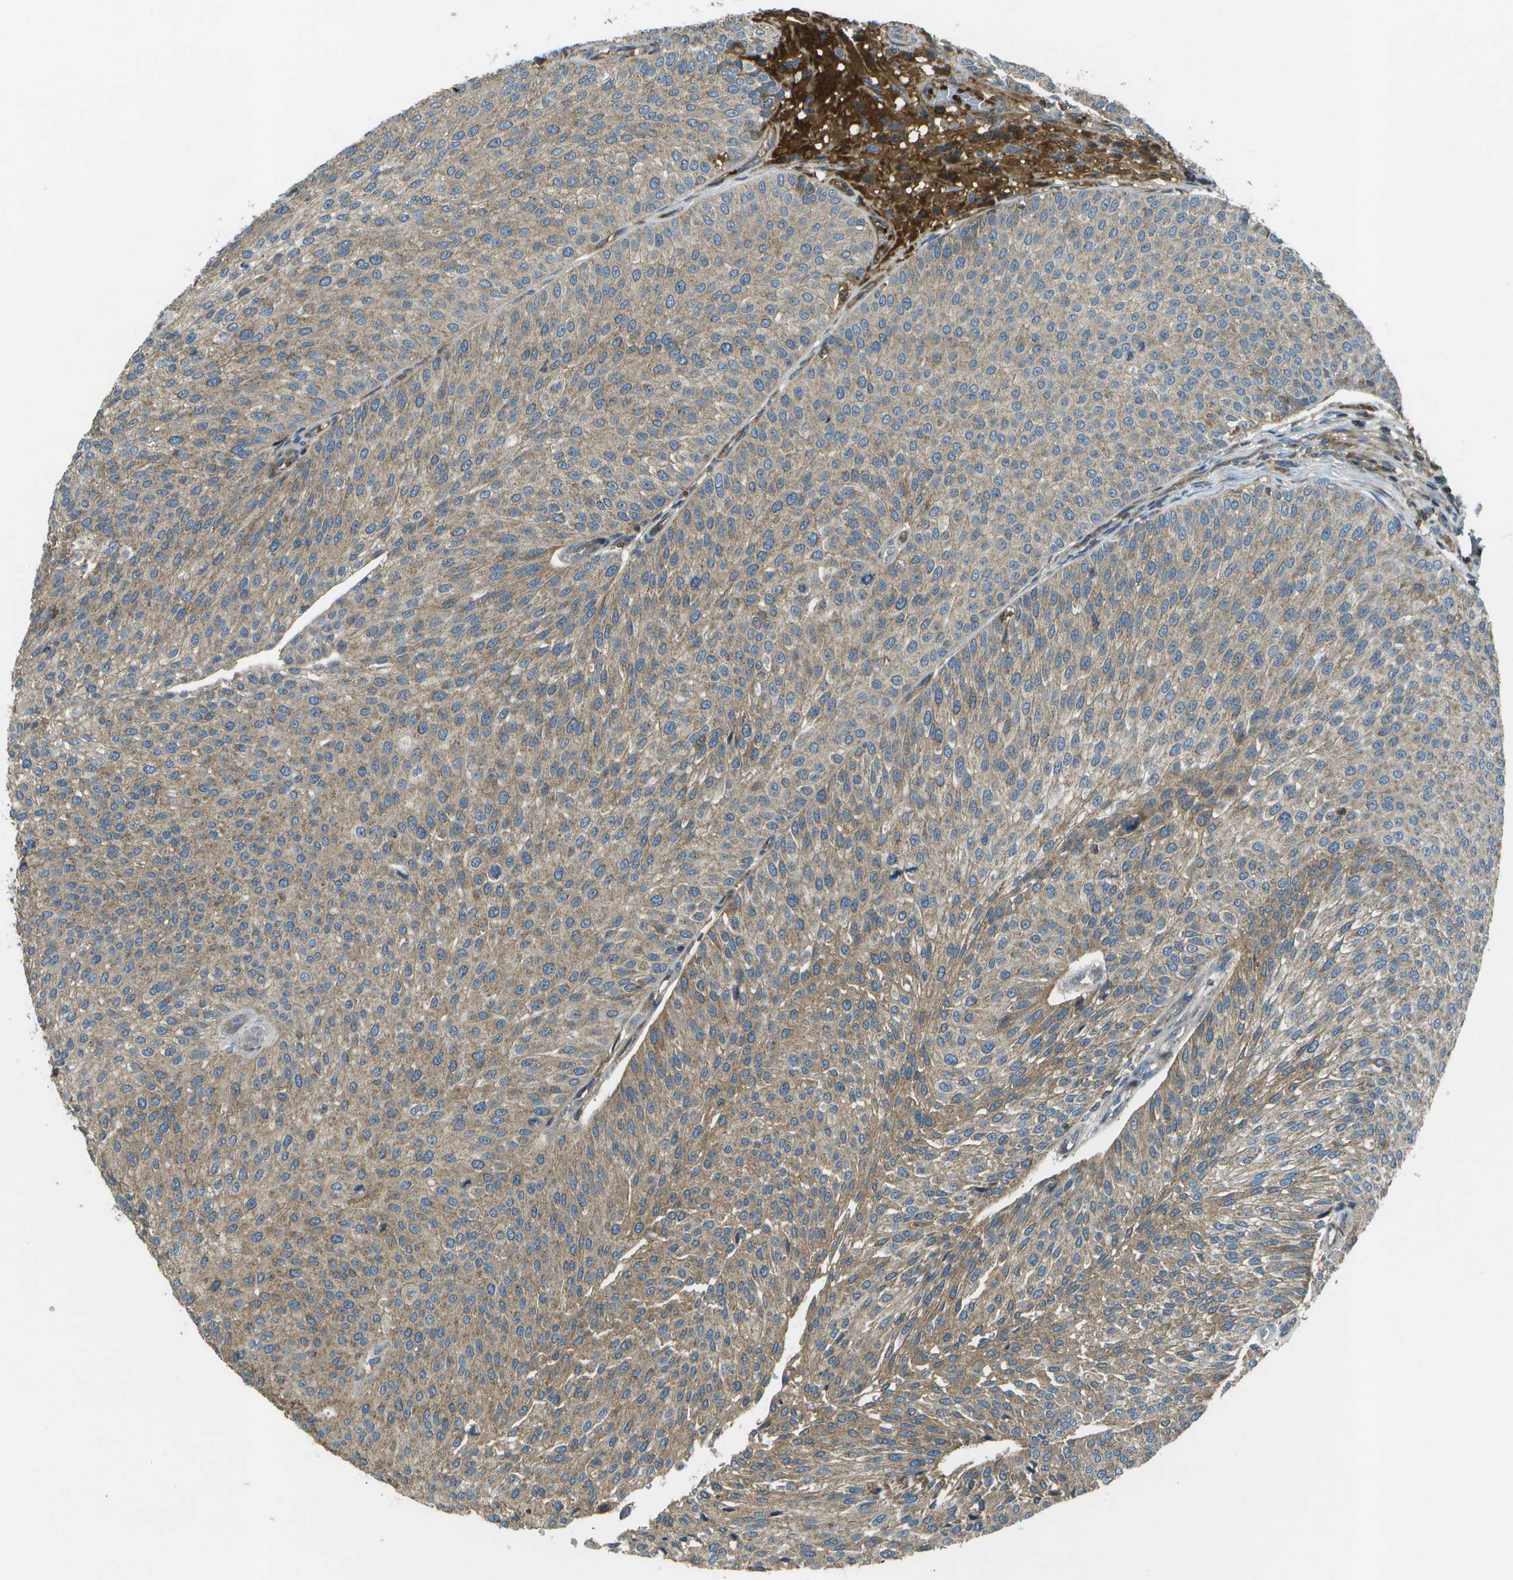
{"staining": {"intensity": "weak", "quantity": ">75%", "location": "cytoplasmic/membranous"}, "tissue": "urothelial cancer", "cell_type": "Tumor cells", "image_type": "cancer", "snomed": [{"axis": "morphology", "description": "Urothelial carcinoma, Low grade"}, {"axis": "topography", "description": "Smooth muscle"}, {"axis": "topography", "description": "Urinary bladder"}], "caption": "Immunohistochemistry (IHC) micrograph of low-grade urothelial carcinoma stained for a protein (brown), which exhibits low levels of weak cytoplasmic/membranous expression in about >75% of tumor cells.", "gene": "PXYLP1", "patient": {"sex": "male", "age": 60}}